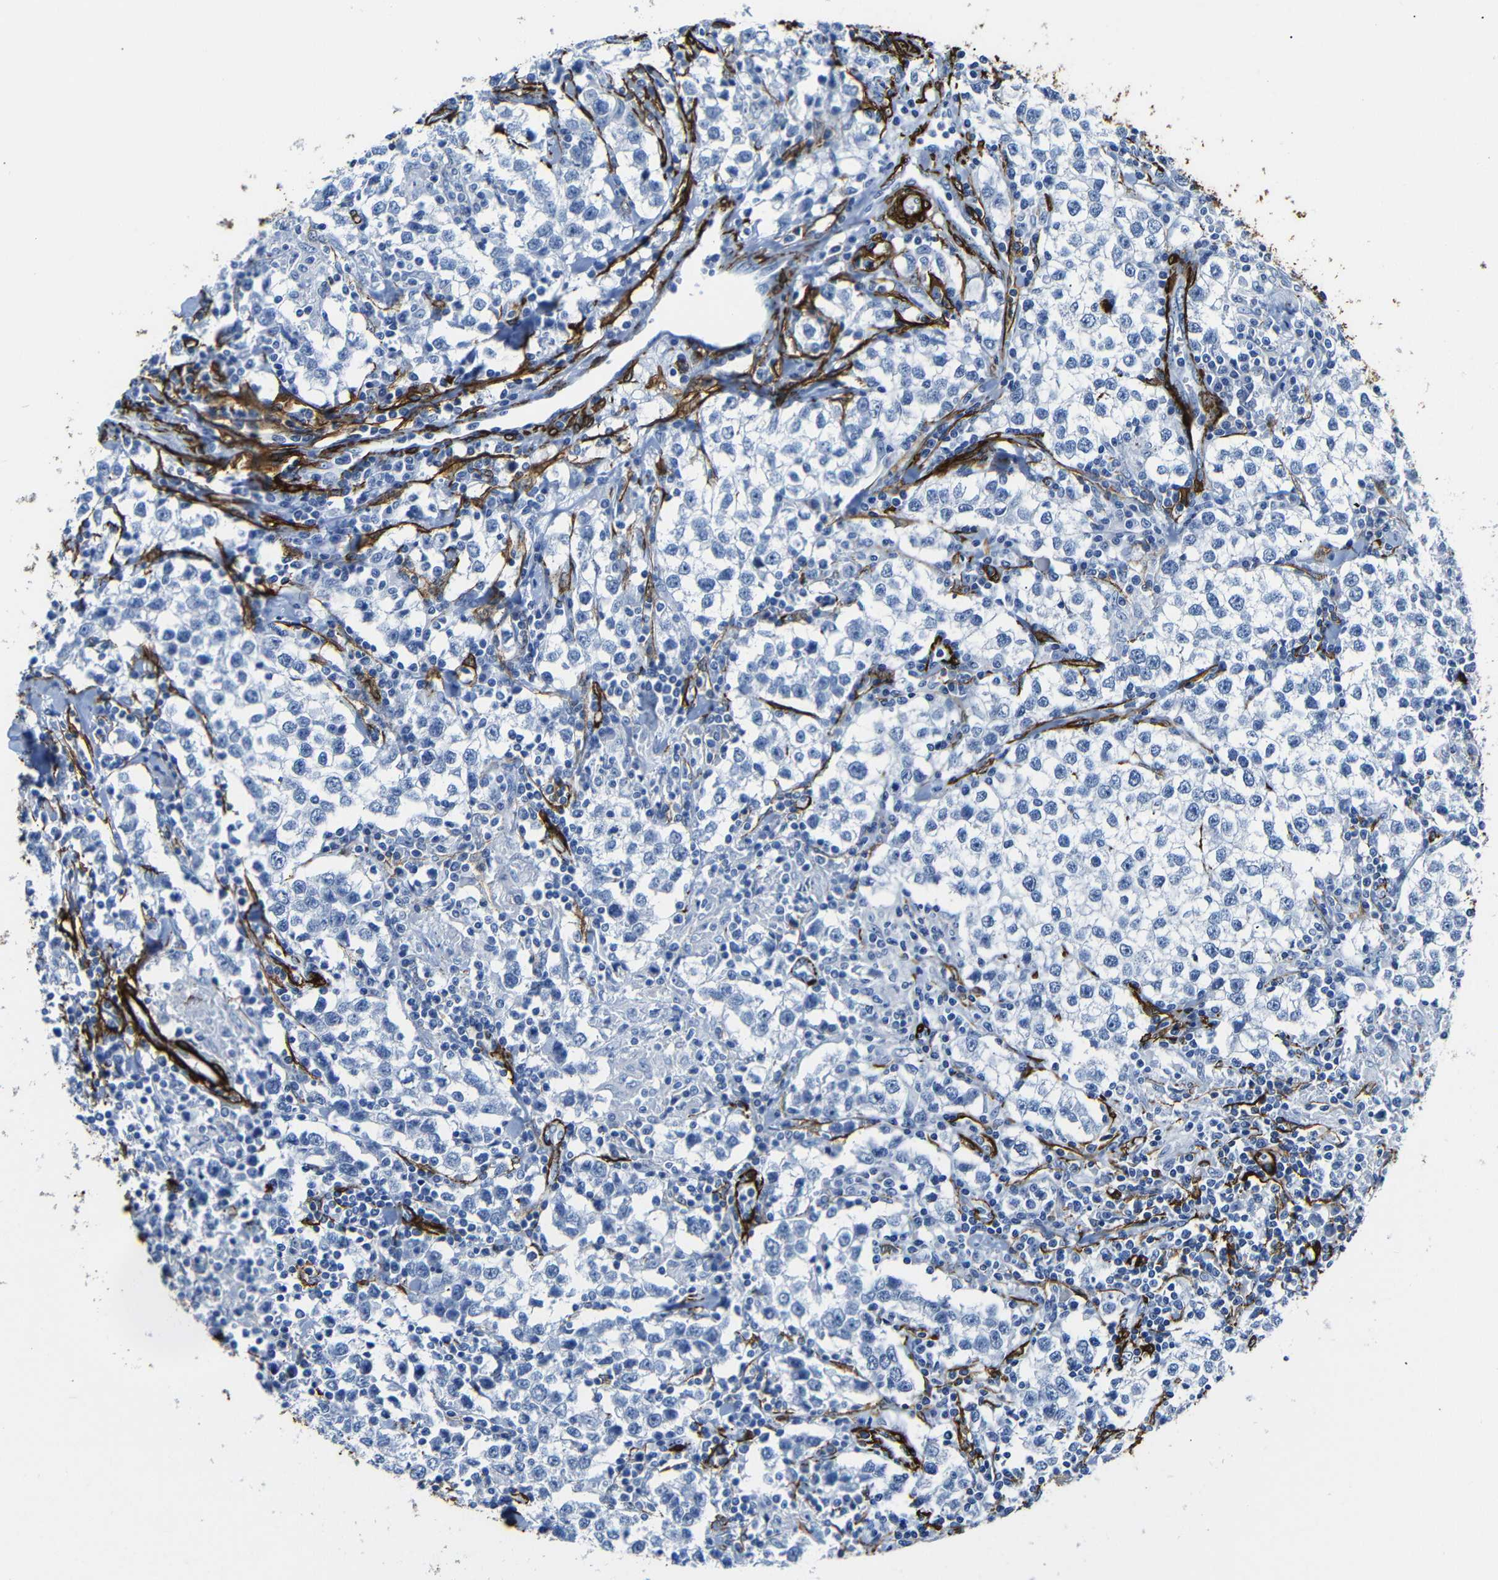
{"staining": {"intensity": "negative", "quantity": "none", "location": "none"}, "tissue": "testis cancer", "cell_type": "Tumor cells", "image_type": "cancer", "snomed": [{"axis": "morphology", "description": "Seminoma, NOS"}, {"axis": "morphology", "description": "Carcinoma, Embryonal, NOS"}, {"axis": "topography", "description": "Testis"}], "caption": "Image shows no significant protein staining in tumor cells of testis seminoma.", "gene": "ACTA2", "patient": {"sex": "male", "age": 36}}